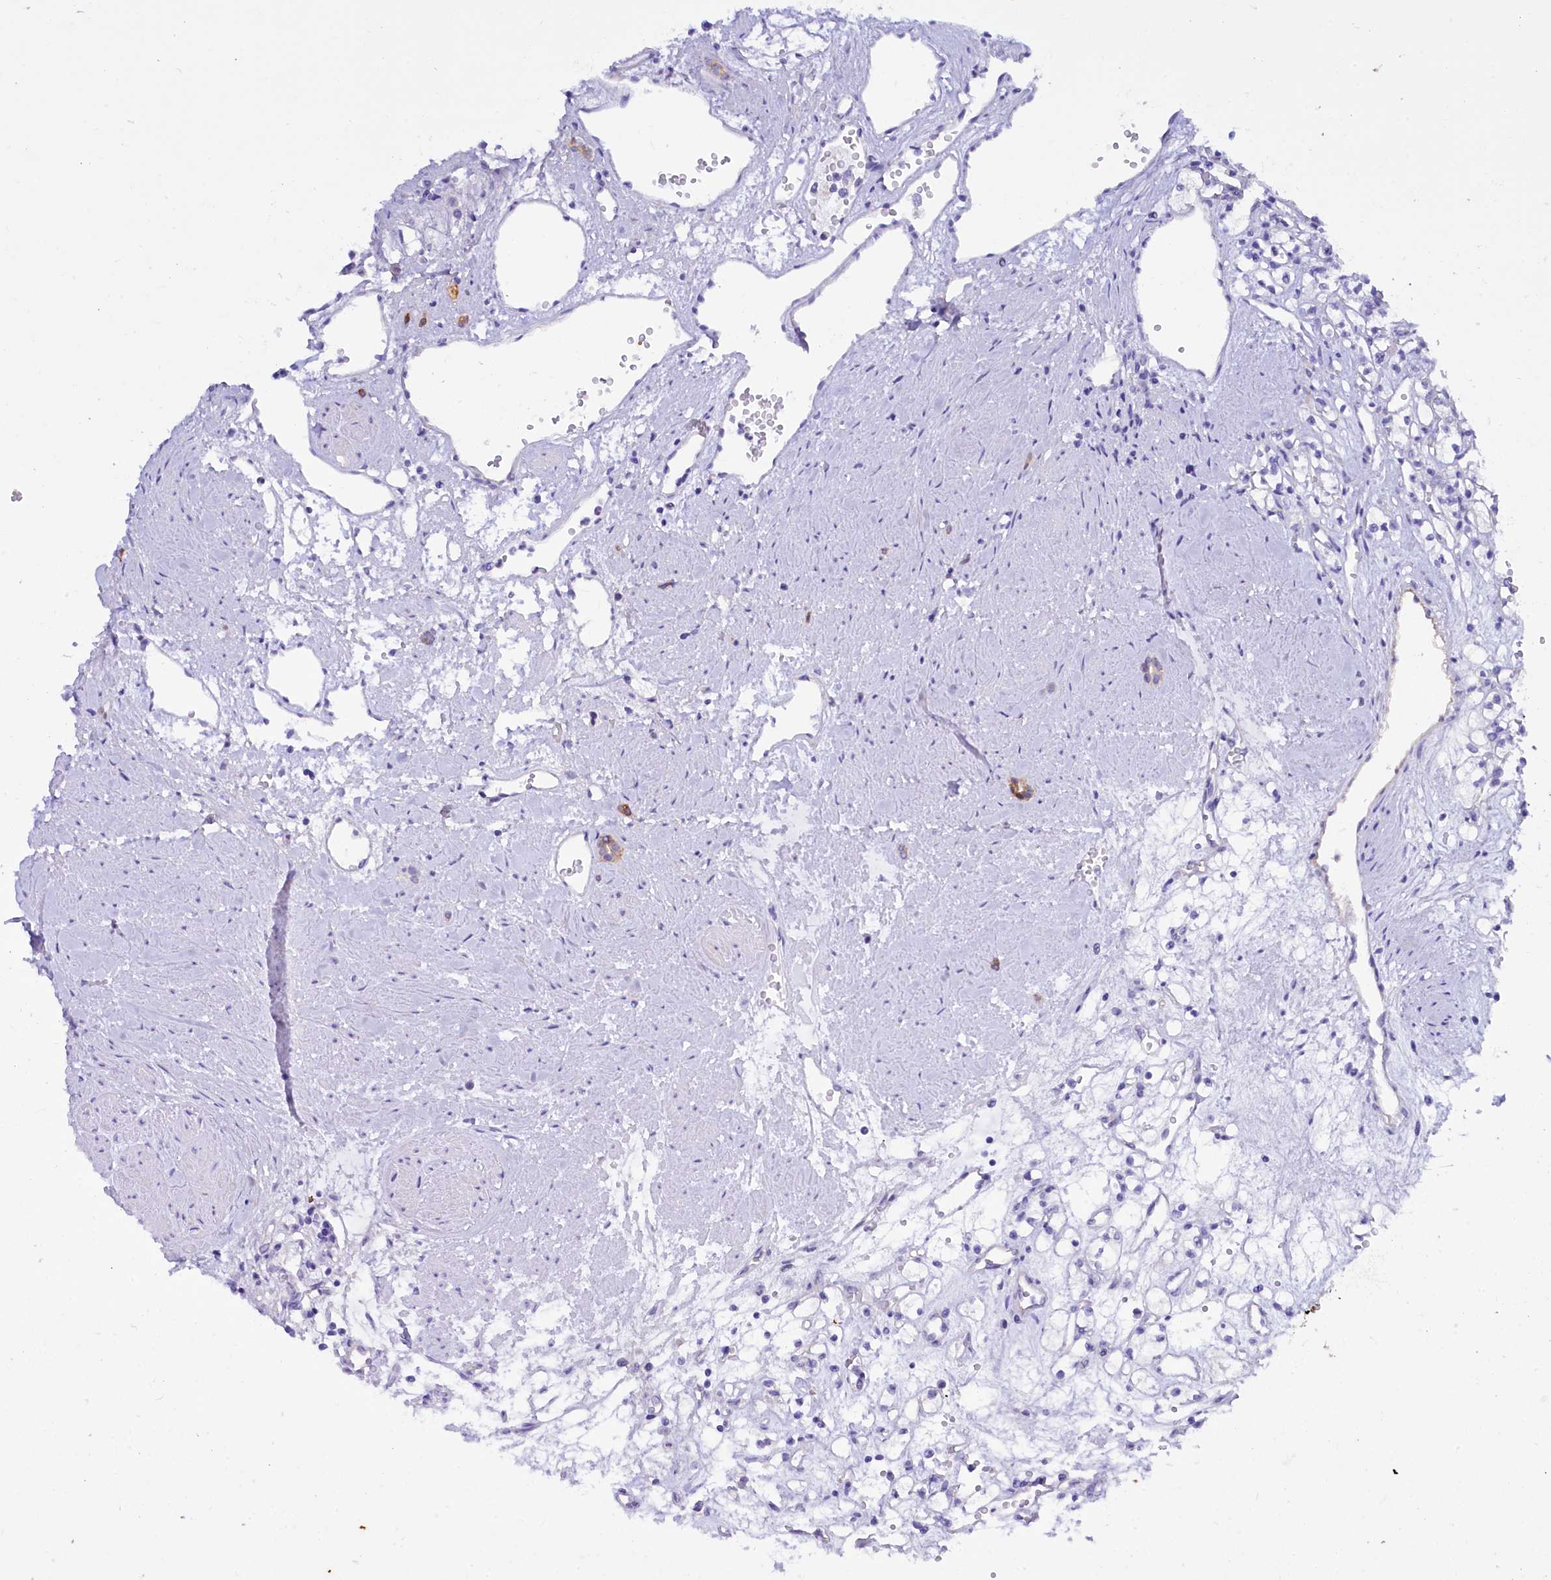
{"staining": {"intensity": "negative", "quantity": "none", "location": "none"}, "tissue": "renal cancer", "cell_type": "Tumor cells", "image_type": "cancer", "snomed": [{"axis": "morphology", "description": "Adenocarcinoma, NOS"}, {"axis": "topography", "description": "Kidney"}], "caption": "This is an immunohistochemistry (IHC) micrograph of human renal adenocarcinoma. There is no staining in tumor cells.", "gene": "FAAP20", "patient": {"sex": "female", "age": 59}}